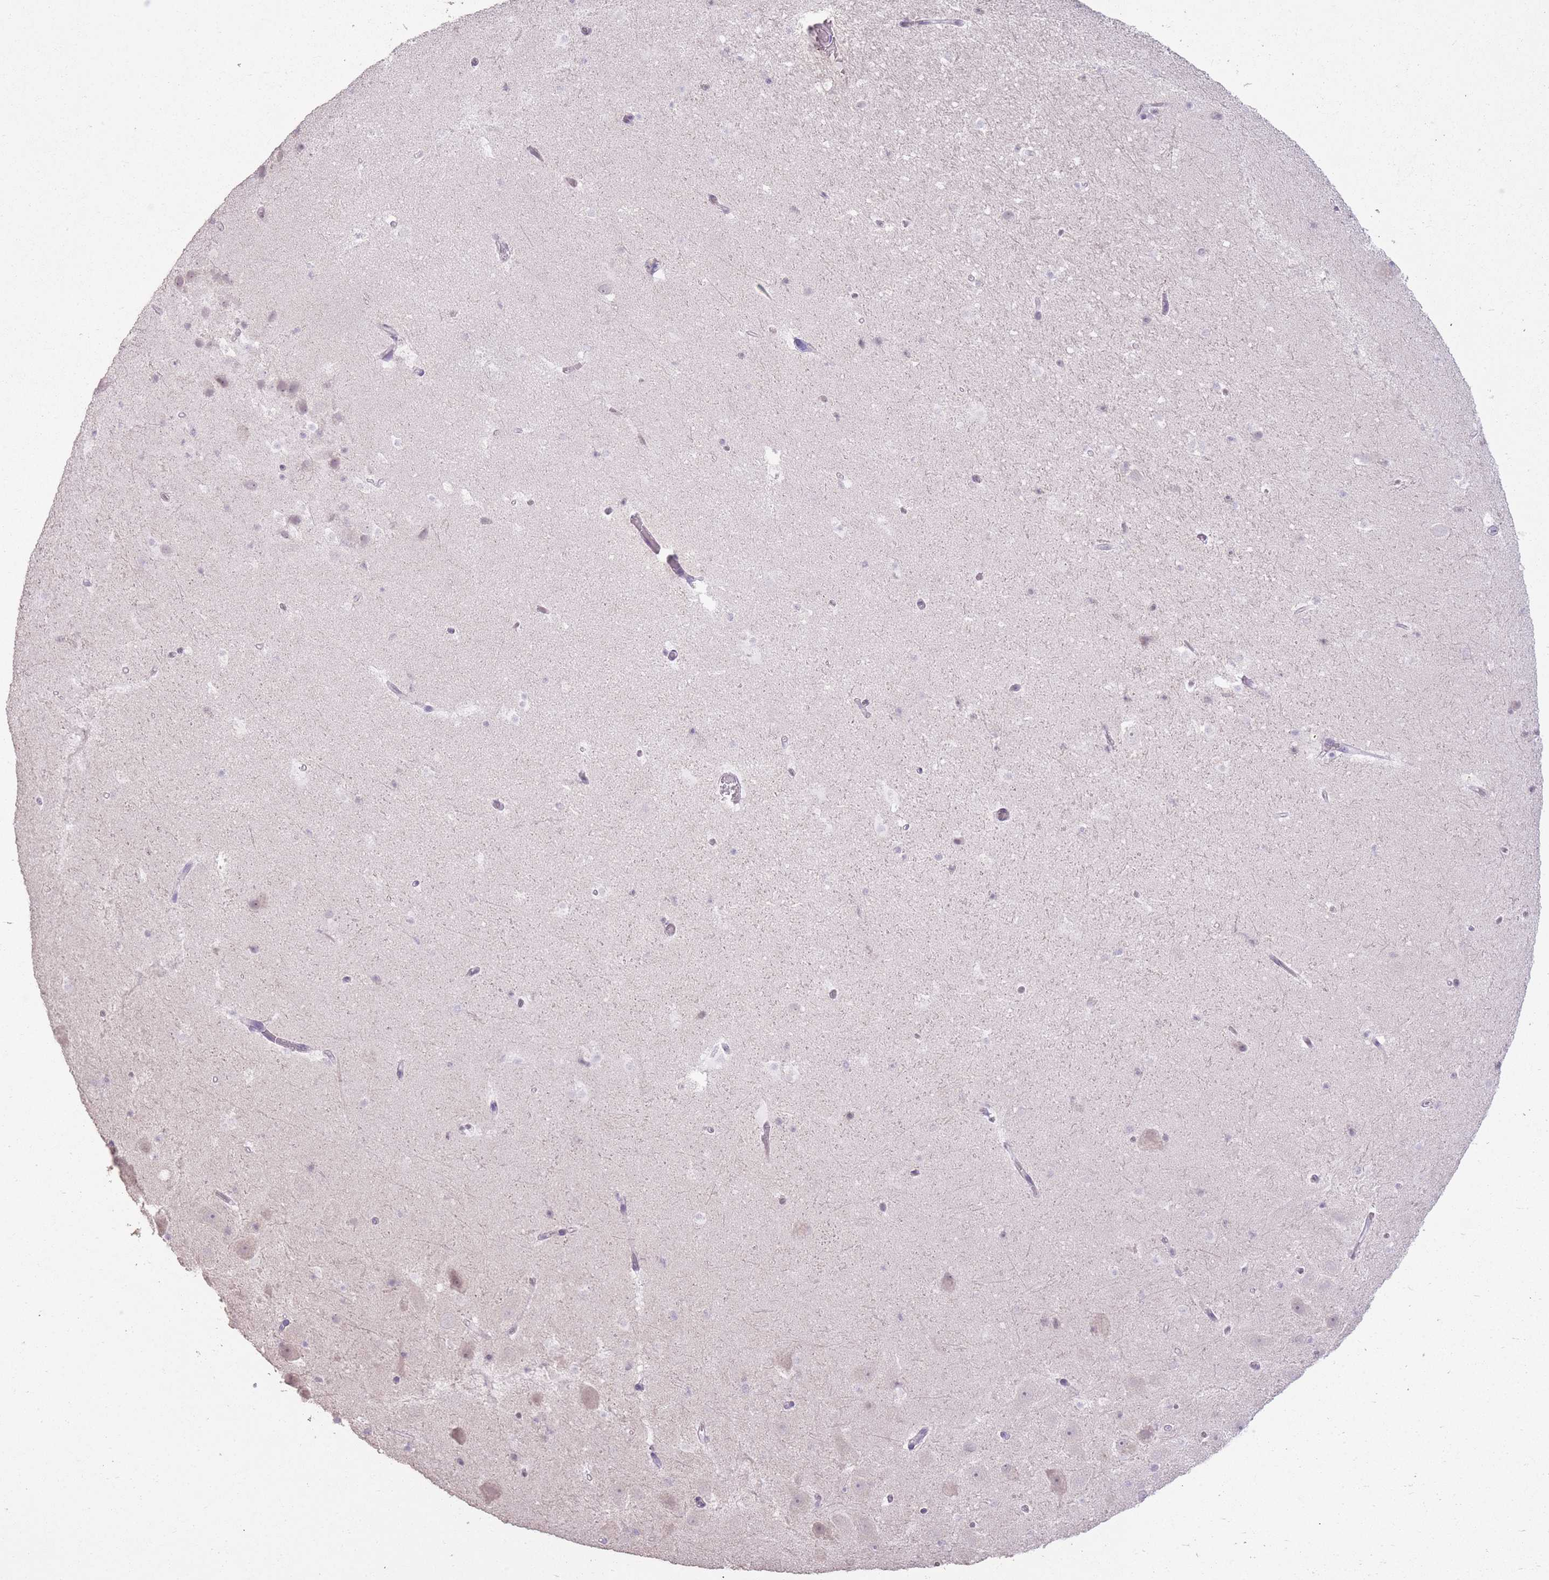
{"staining": {"intensity": "negative", "quantity": "none", "location": "none"}, "tissue": "hippocampus", "cell_type": "Glial cells", "image_type": "normal", "snomed": [{"axis": "morphology", "description": "Normal tissue, NOS"}, {"axis": "topography", "description": "Hippocampus"}], "caption": "IHC photomicrograph of normal hippocampus stained for a protein (brown), which shows no expression in glial cells.", "gene": "ZBTB24", "patient": {"sex": "male", "age": 37}}